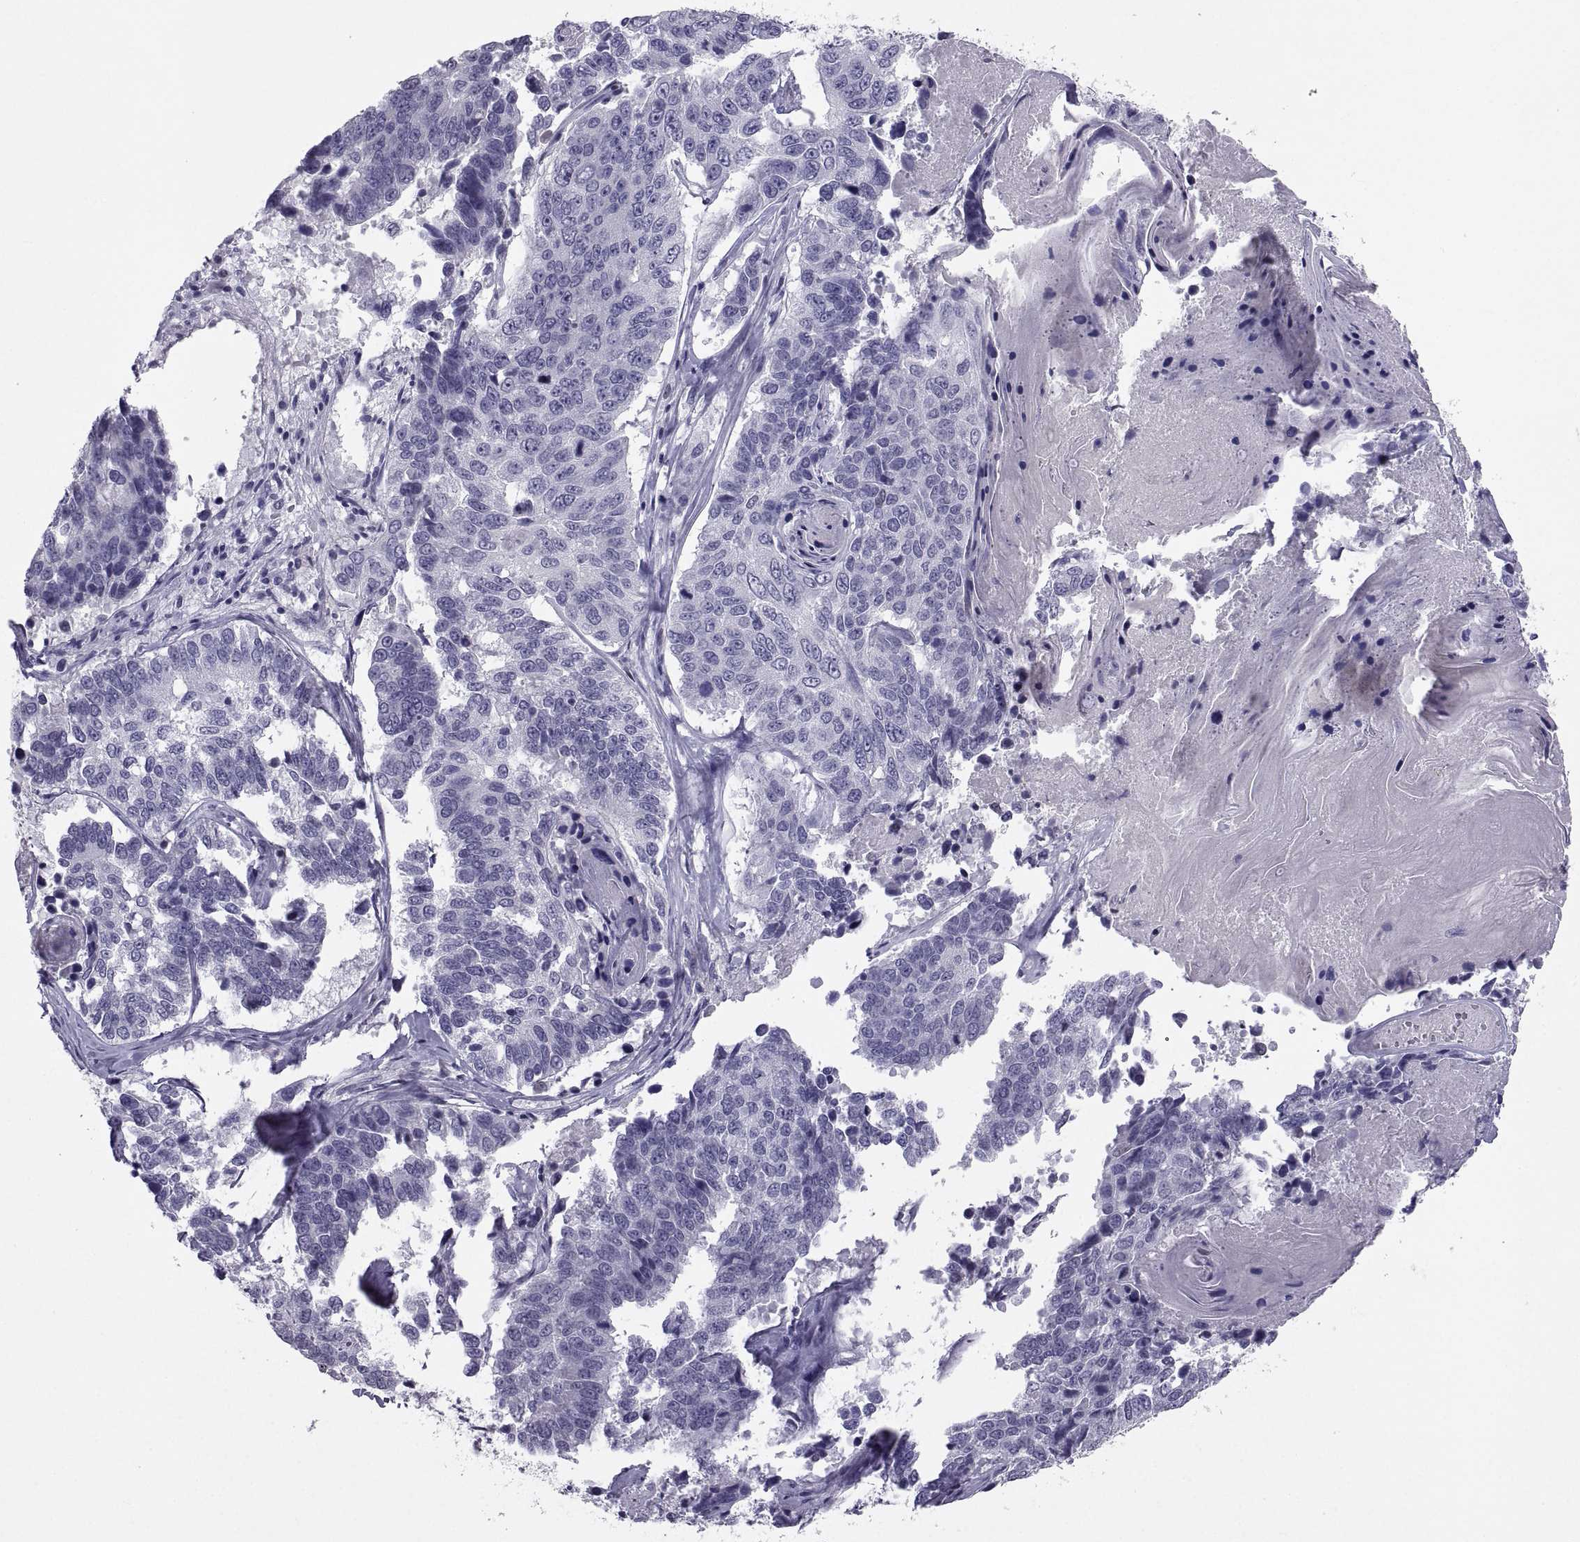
{"staining": {"intensity": "negative", "quantity": "none", "location": "none"}, "tissue": "lung cancer", "cell_type": "Tumor cells", "image_type": "cancer", "snomed": [{"axis": "morphology", "description": "Squamous cell carcinoma, NOS"}, {"axis": "topography", "description": "Lung"}], "caption": "Histopathology image shows no significant protein positivity in tumor cells of lung squamous cell carcinoma.", "gene": "SOX21", "patient": {"sex": "male", "age": 73}}